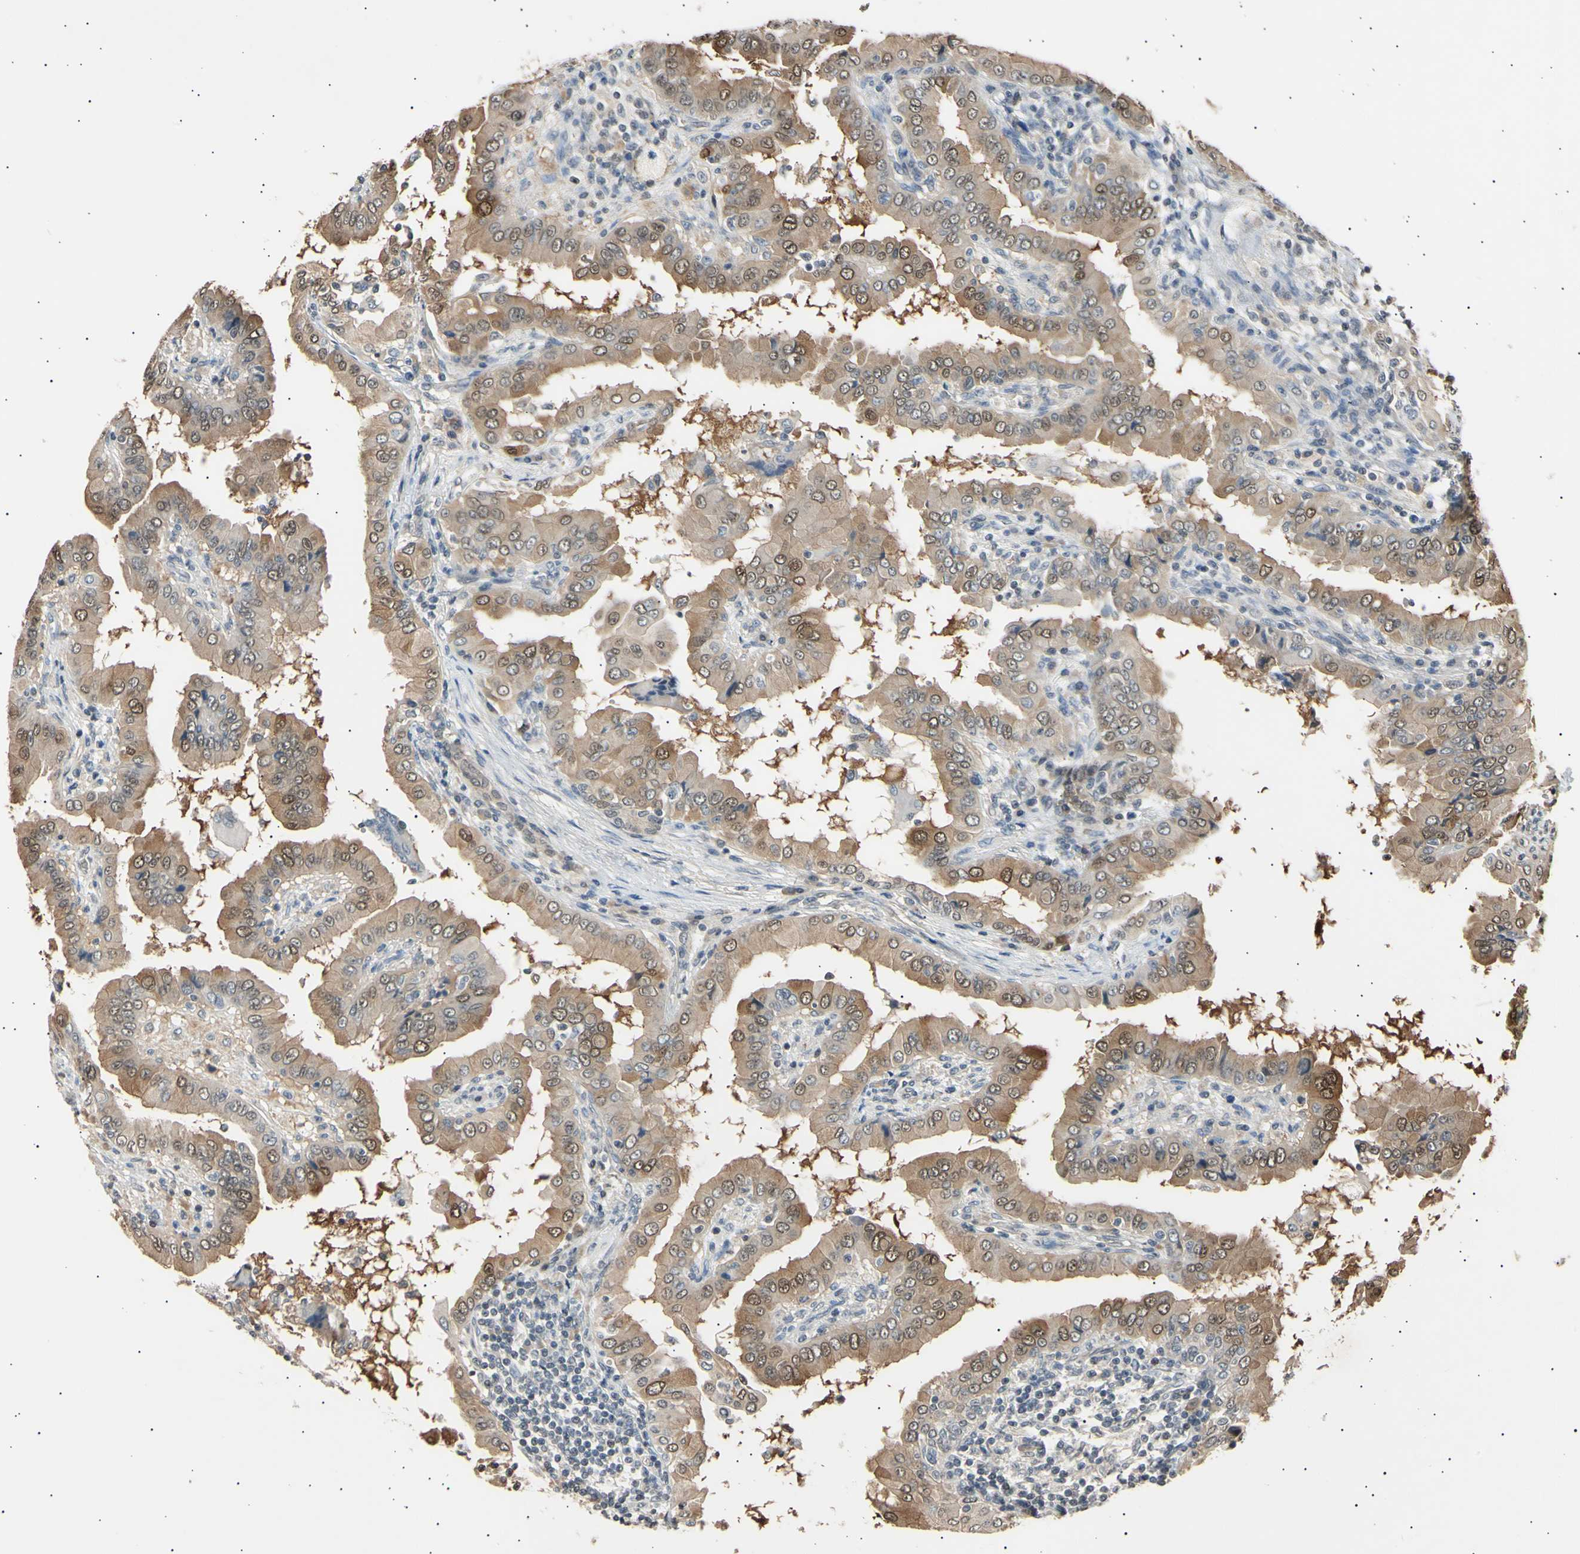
{"staining": {"intensity": "moderate", "quantity": ">75%", "location": "cytoplasmic/membranous,nuclear"}, "tissue": "thyroid cancer", "cell_type": "Tumor cells", "image_type": "cancer", "snomed": [{"axis": "morphology", "description": "Papillary adenocarcinoma, NOS"}, {"axis": "topography", "description": "Thyroid gland"}], "caption": "A micrograph showing moderate cytoplasmic/membranous and nuclear positivity in approximately >75% of tumor cells in thyroid cancer (papillary adenocarcinoma), as visualized by brown immunohistochemical staining.", "gene": "AK1", "patient": {"sex": "male", "age": 33}}